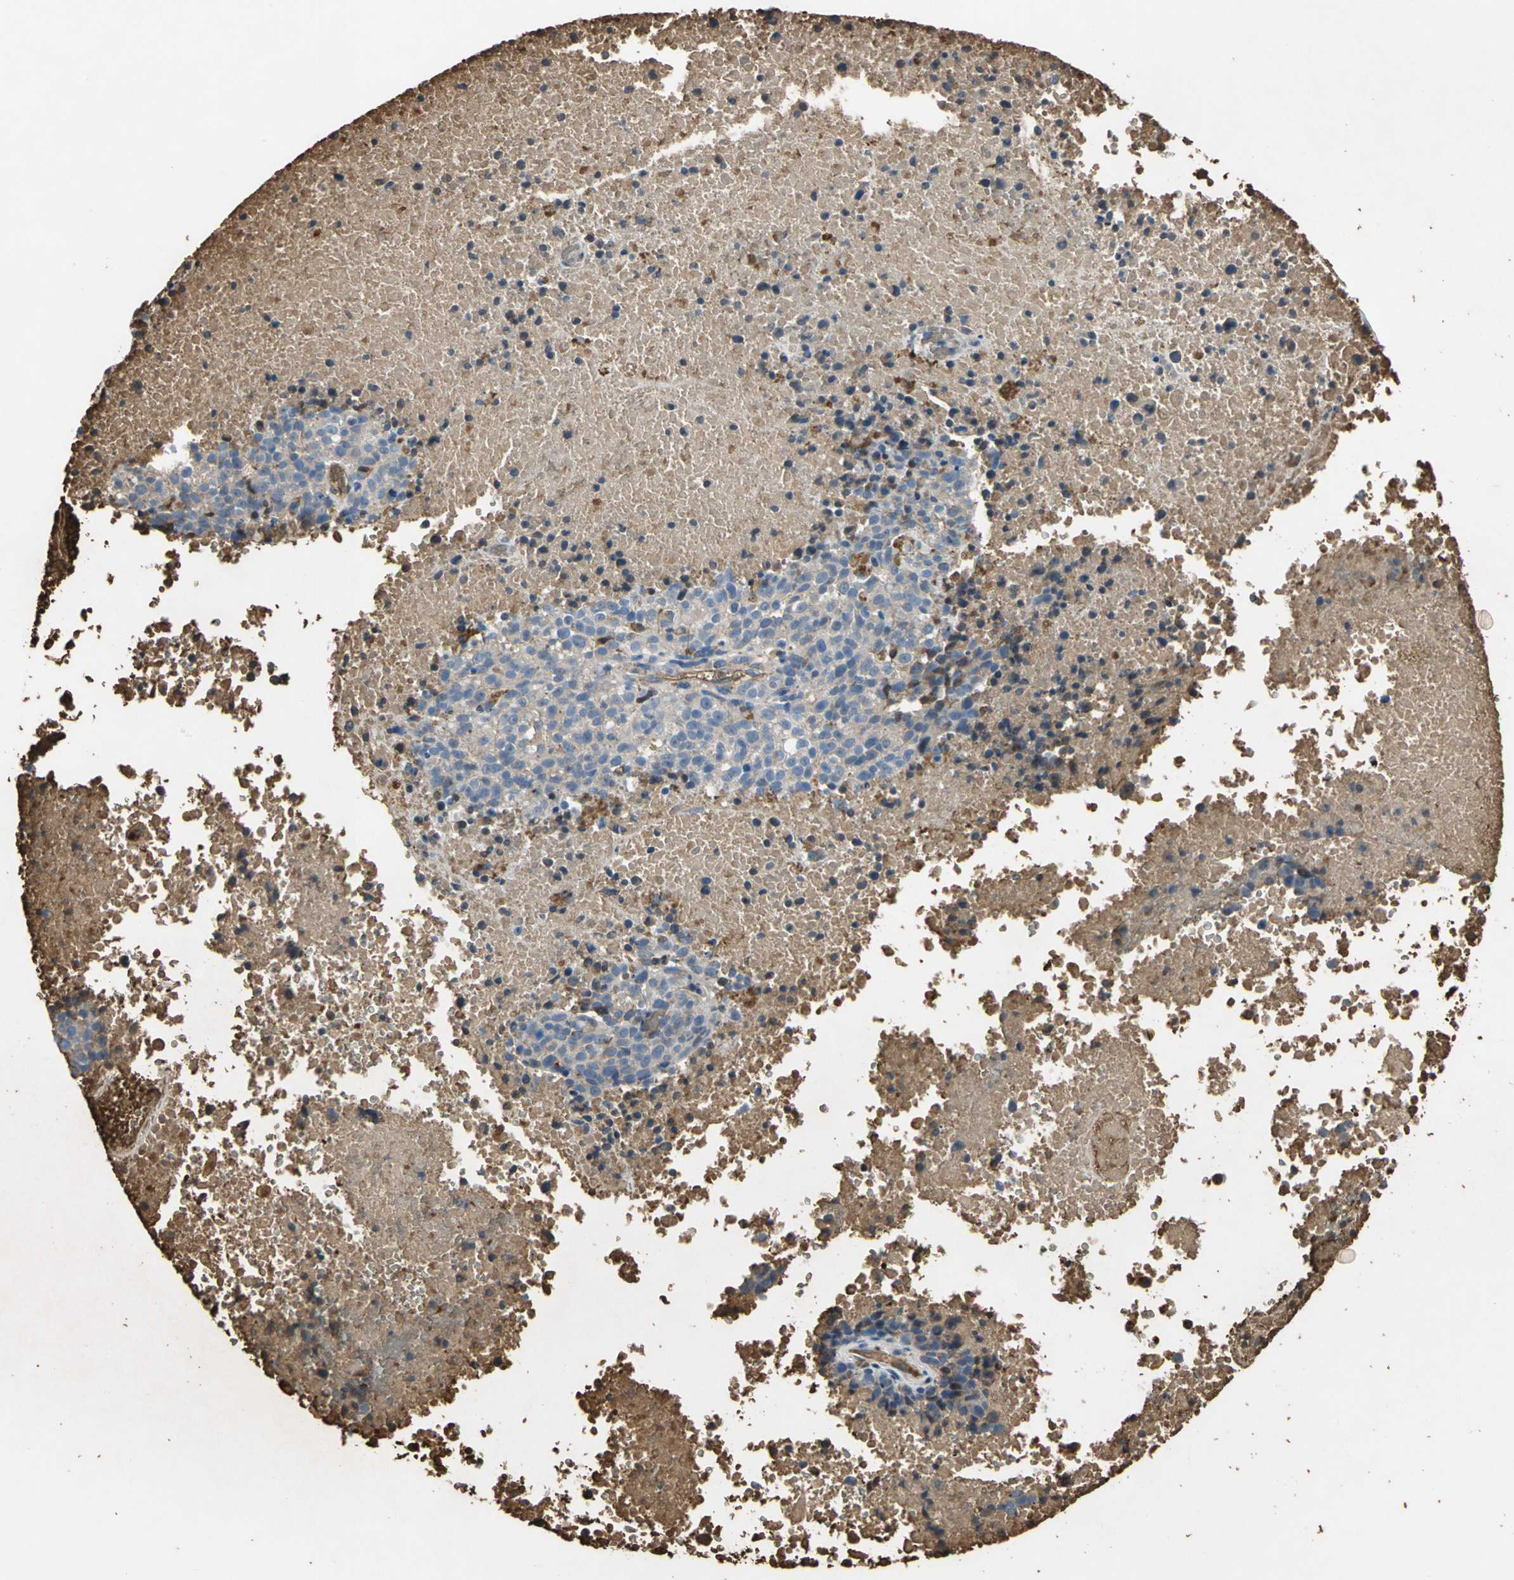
{"staining": {"intensity": "moderate", "quantity": ">75%", "location": "cytoplasmic/membranous"}, "tissue": "melanoma", "cell_type": "Tumor cells", "image_type": "cancer", "snomed": [{"axis": "morphology", "description": "Malignant melanoma, Metastatic site"}, {"axis": "topography", "description": "Cerebral cortex"}], "caption": "IHC staining of melanoma, which shows medium levels of moderate cytoplasmic/membranous expression in about >75% of tumor cells indicating moderate cytoplasmic/membranous protein staining. The staining was performed using DAB (3,3'-diaminobenzidine) (brown) for protein detection and nuclei were counterstained in hematoxylin (blue).", "gene": "TREM1", "patient": {"sex": "female", "age": 52}}